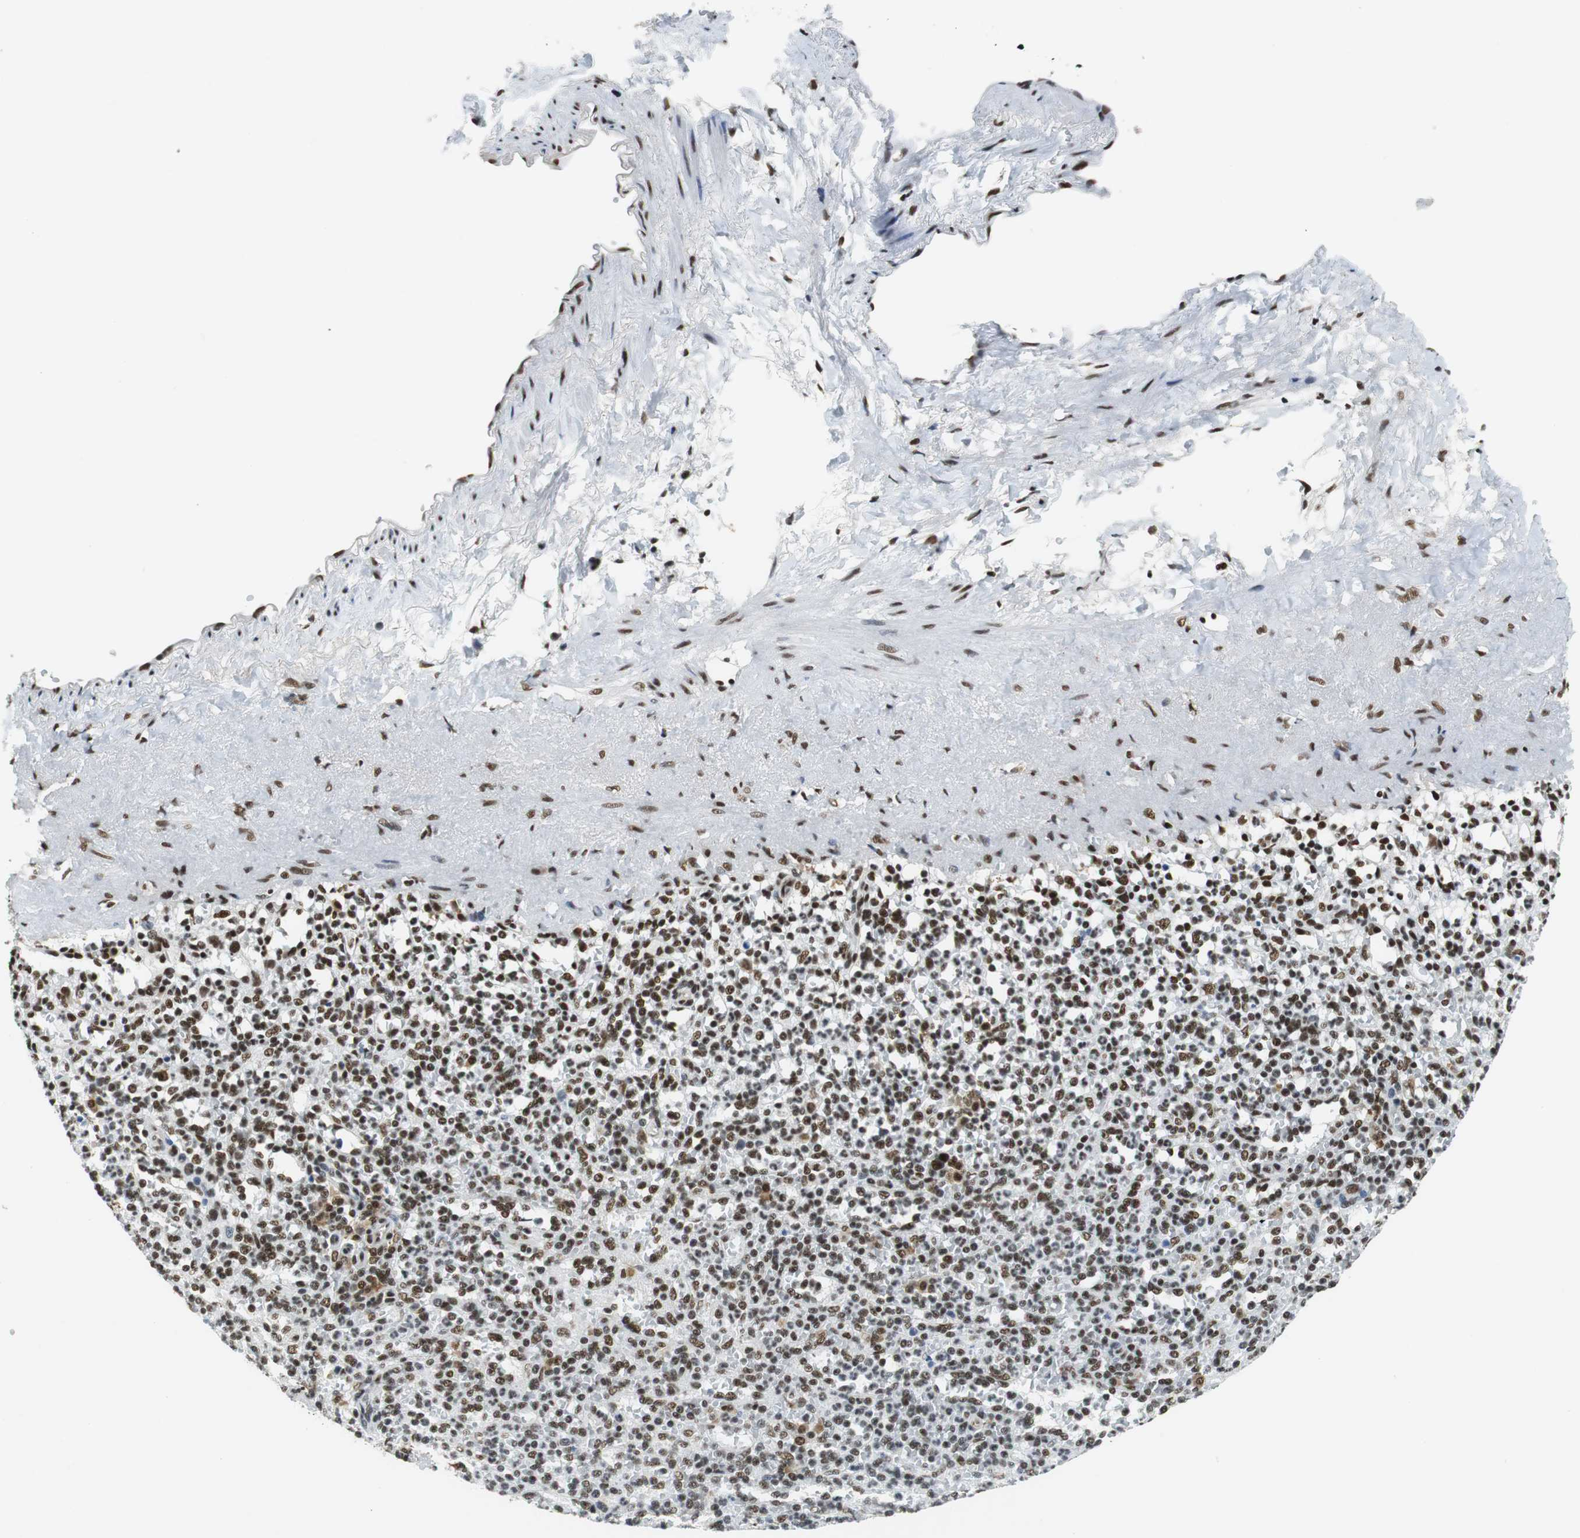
{"staining": {"intensity": "strong", "quantity": ">75%", "location": "nuclear"}, "tissue": "spleen", "cell_type": "Cells in red pulp", "image_type": "normal", "snomed": [{"axis": "morphology", "description": "Normal tissue, NOS"}, {"axis": "topography", "description": "Spleen"}], "caption": "A high amount of strong nuclear expression is seen in approximately >75% of cells in red pulp in normal spleen.", "gene": "PRKDC", "patient": {"sex": "female", "age": 74}}